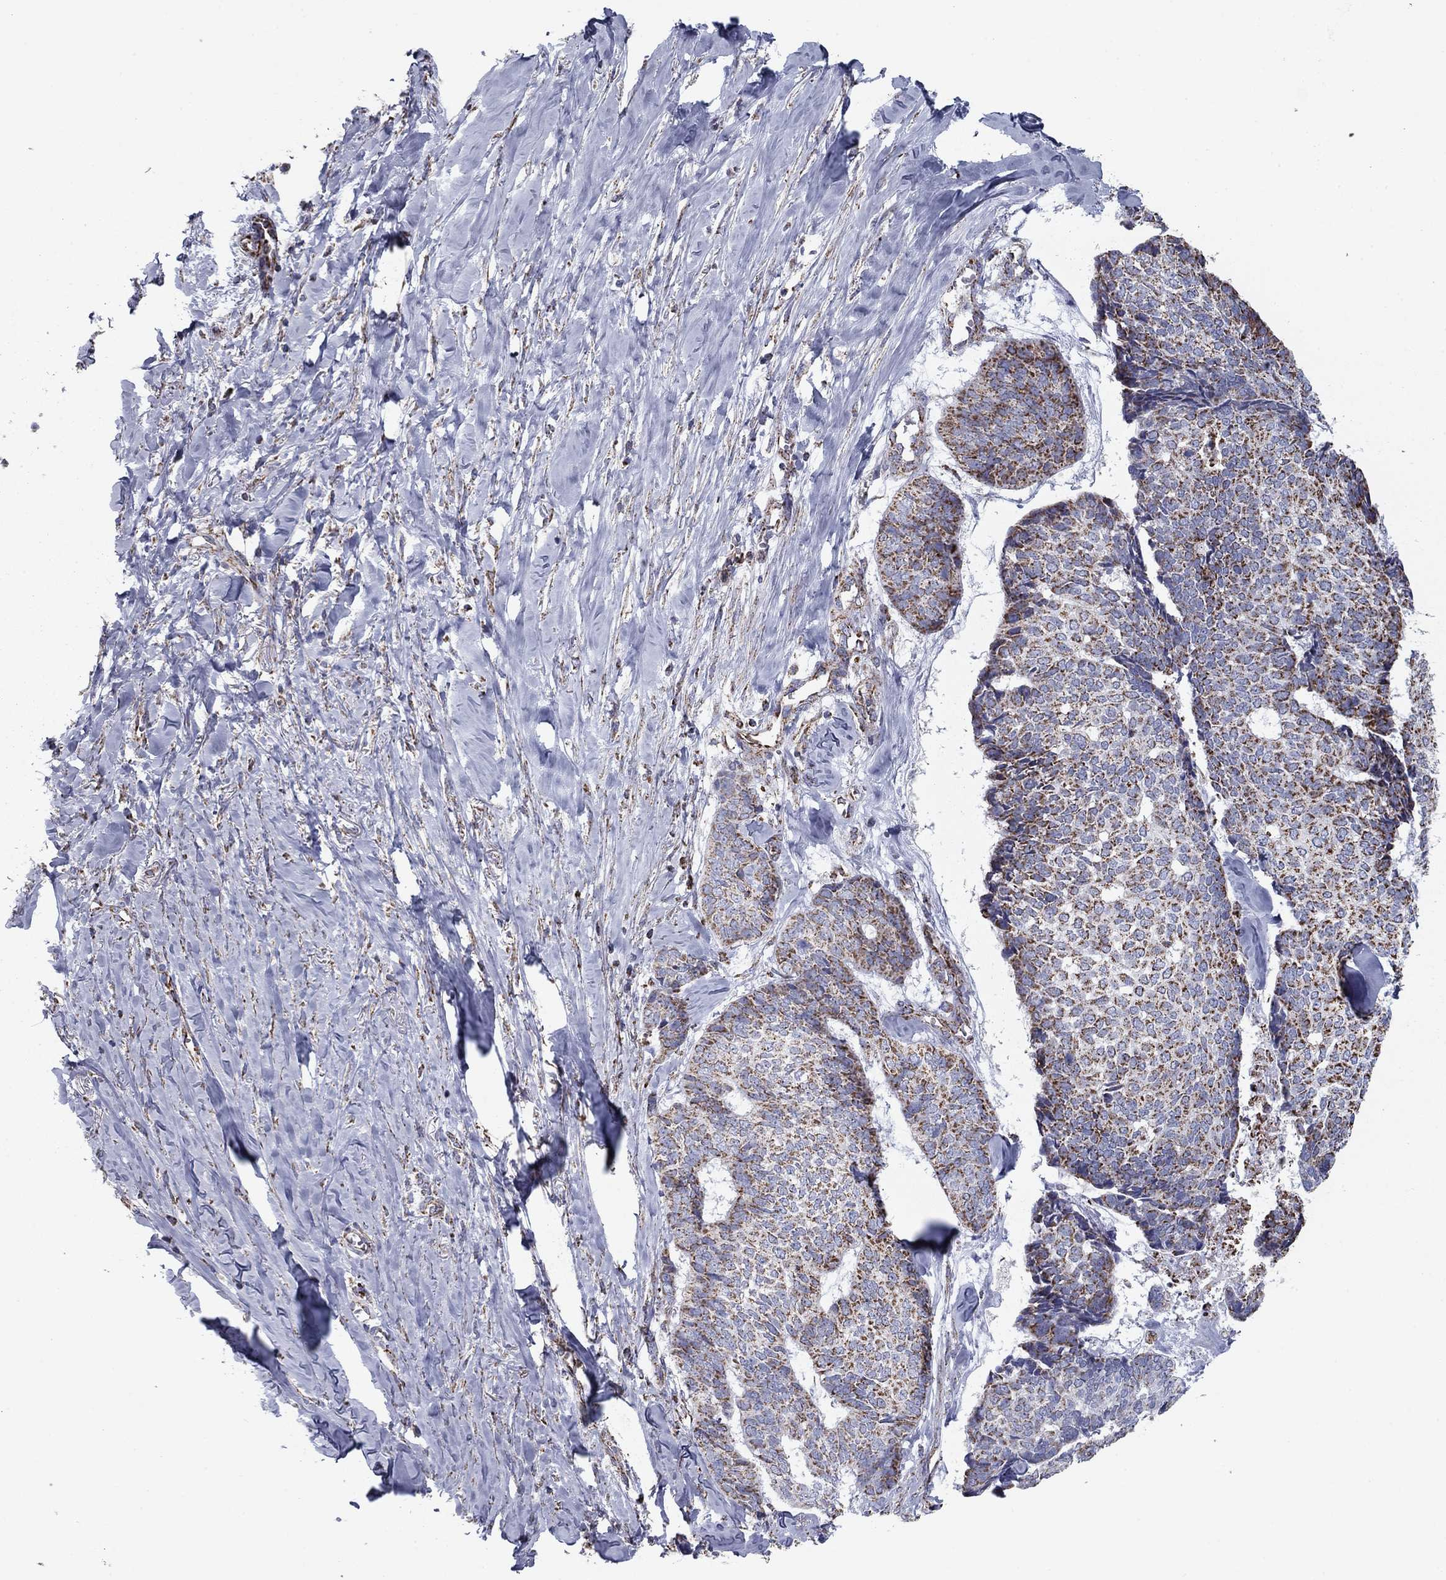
{"staining": {"intensity": "moderate", "quantity": "25%-75%", "location": "cytoplasmic/membranous"}, "tissue": "skin cancer", "cell_type": "Tumor cells", "image_type": "cancer", "snomed": [{"axis": "morphology", "description": "Basal cell carcinoma"}, {"axis": "topography", "description": "Skin"}], "caption": "Immunohistochemical staining of human skin cancer reveals medium levels of moderate cytoplasmic/membranous expression in about 25%-75% of tumor cells.", "gene": "NDUFV1", "patient": {"sex": "male", "age": 86}}